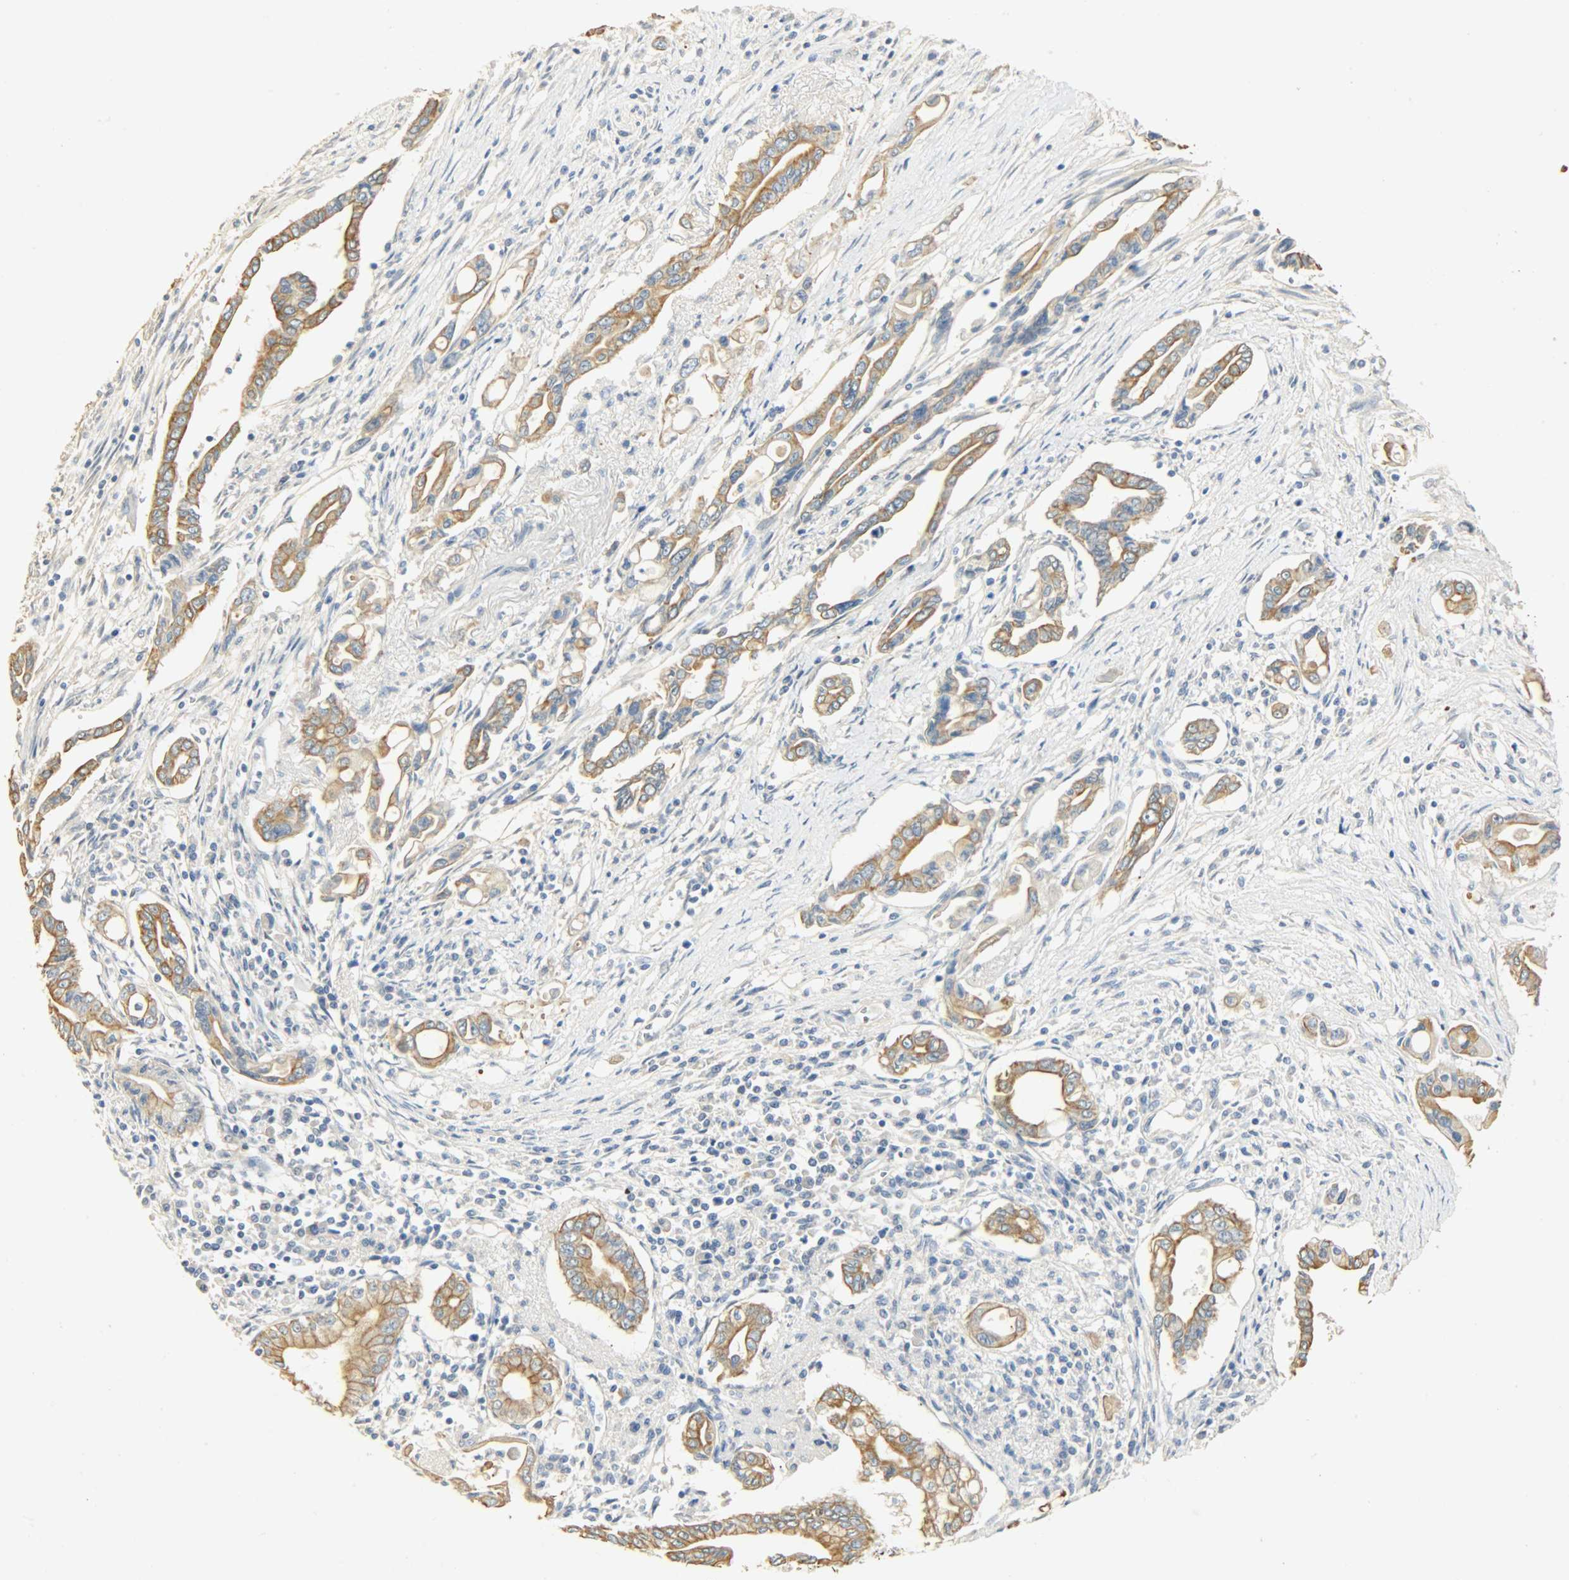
{"staining": {"intensity": "moderate", "quantity": ">75%", "location": "cytoplasmic/membranous"}, "tissue": "pancreatic cancer", "cell_type": "Tumor cells", "image_type": "cancer", "snomed": [{"axis": "morphology", "description": "Adenocarcinoma, NOS"}, {"axis": "topography", "description": "Pancreas"}], "caption": "Moderate cytoplasmic/membranous staining for a protein is present in about >75% of tumor cells of pancreatic cancer (adenocarcinoma) using immunohistochemistry (IHC).", "gene": "USP13", "patient": {"sex": "female", "age": 57}}